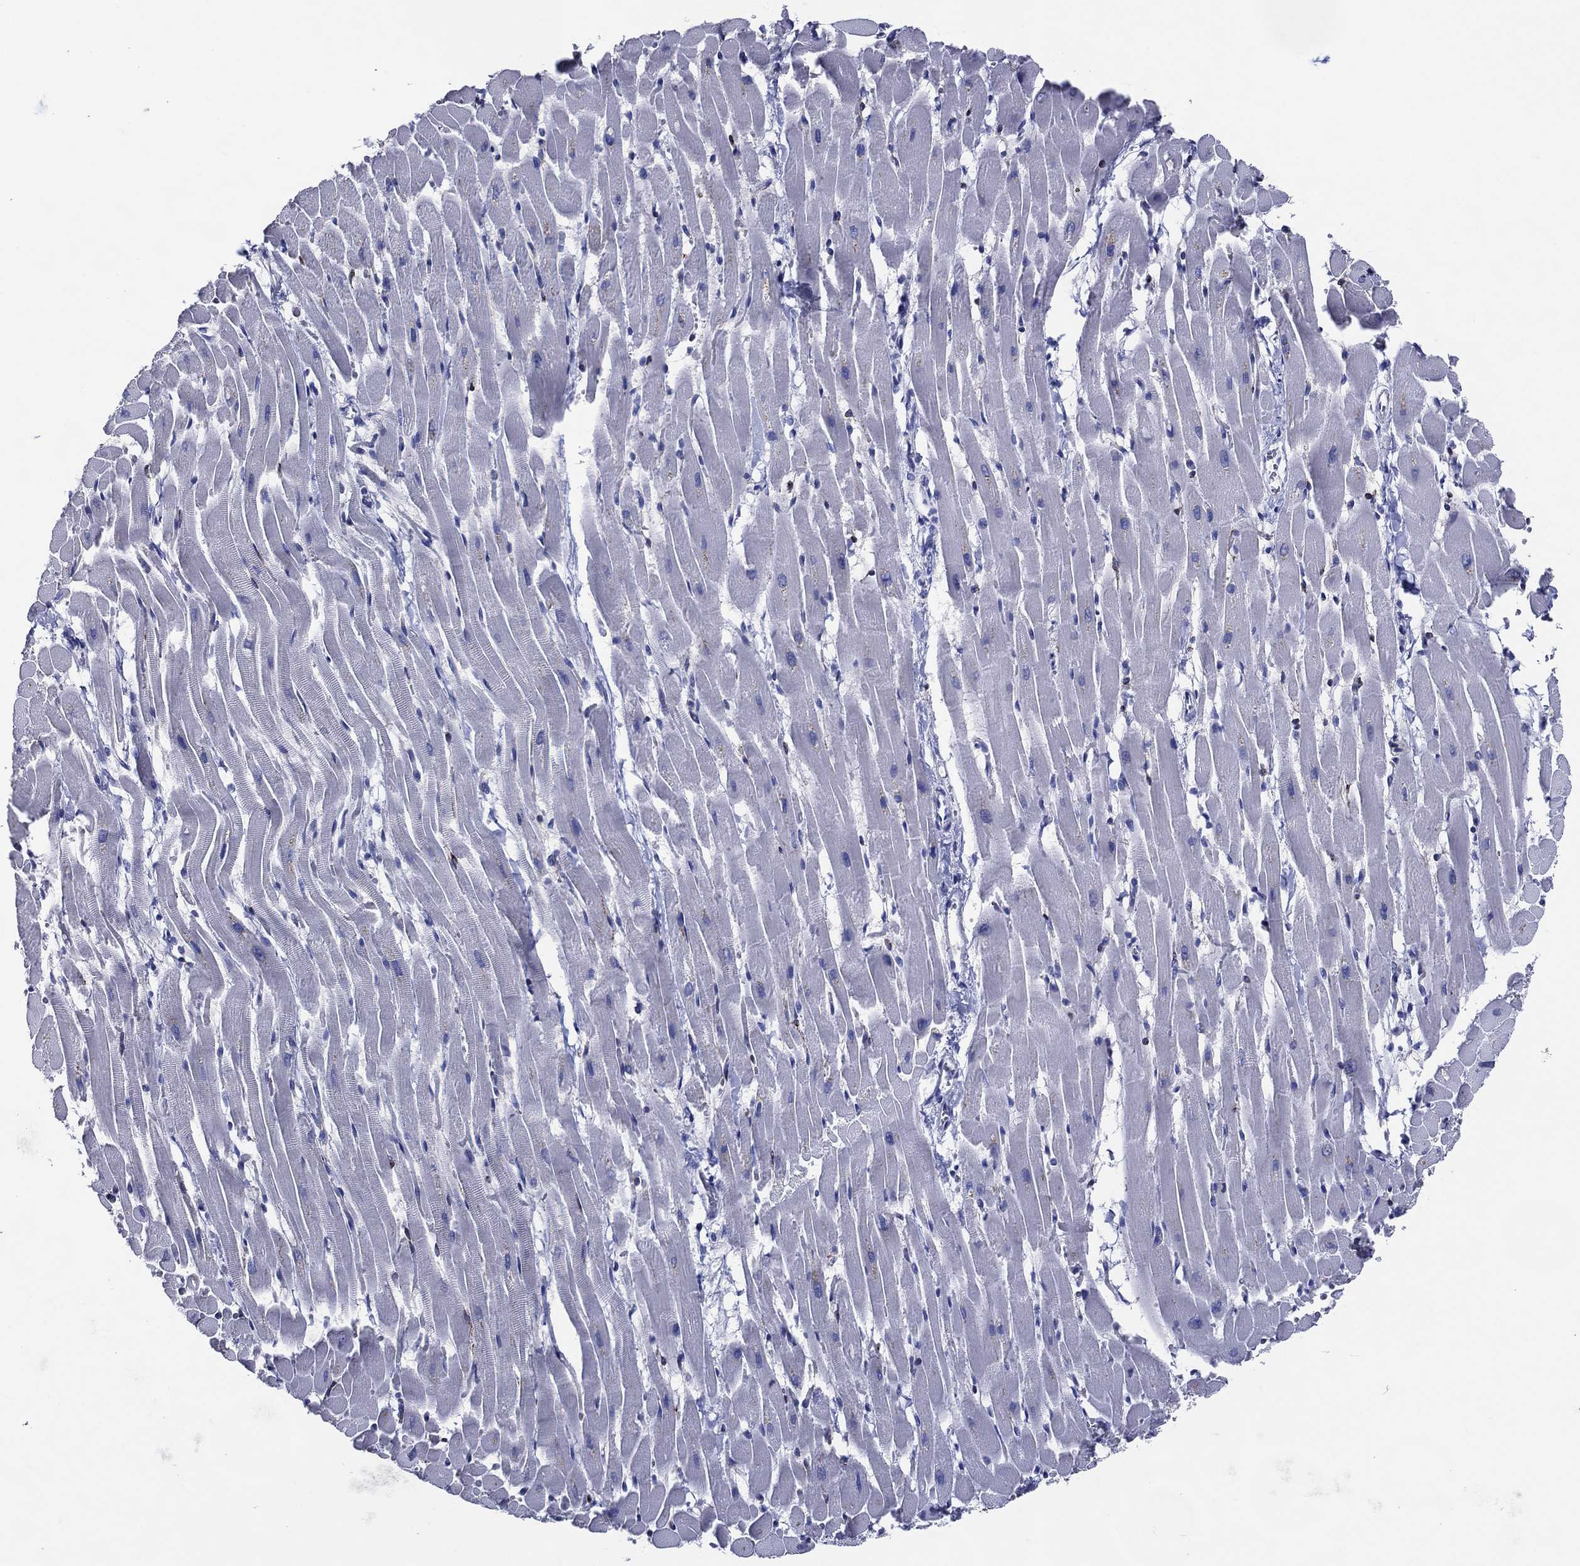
{"staining": {"intensity": "negative", "quantity": "none", "location": "none"}, "tissue": "heart muscle", "cell_type": "Cardiomyocytes", "image_type": "normal", "snomed": [{"axis": "morphology", "description": "Normal tissue, NOS"}, {"axis": "topography", "description": "Heart"}], "caption": "The immunohistochemistry (IHC) histopathology image has no significant staining in cardiomyocytes of heart muscle.", "gene": "ACE2", "patient": {"sex": "male", "age": 37}}